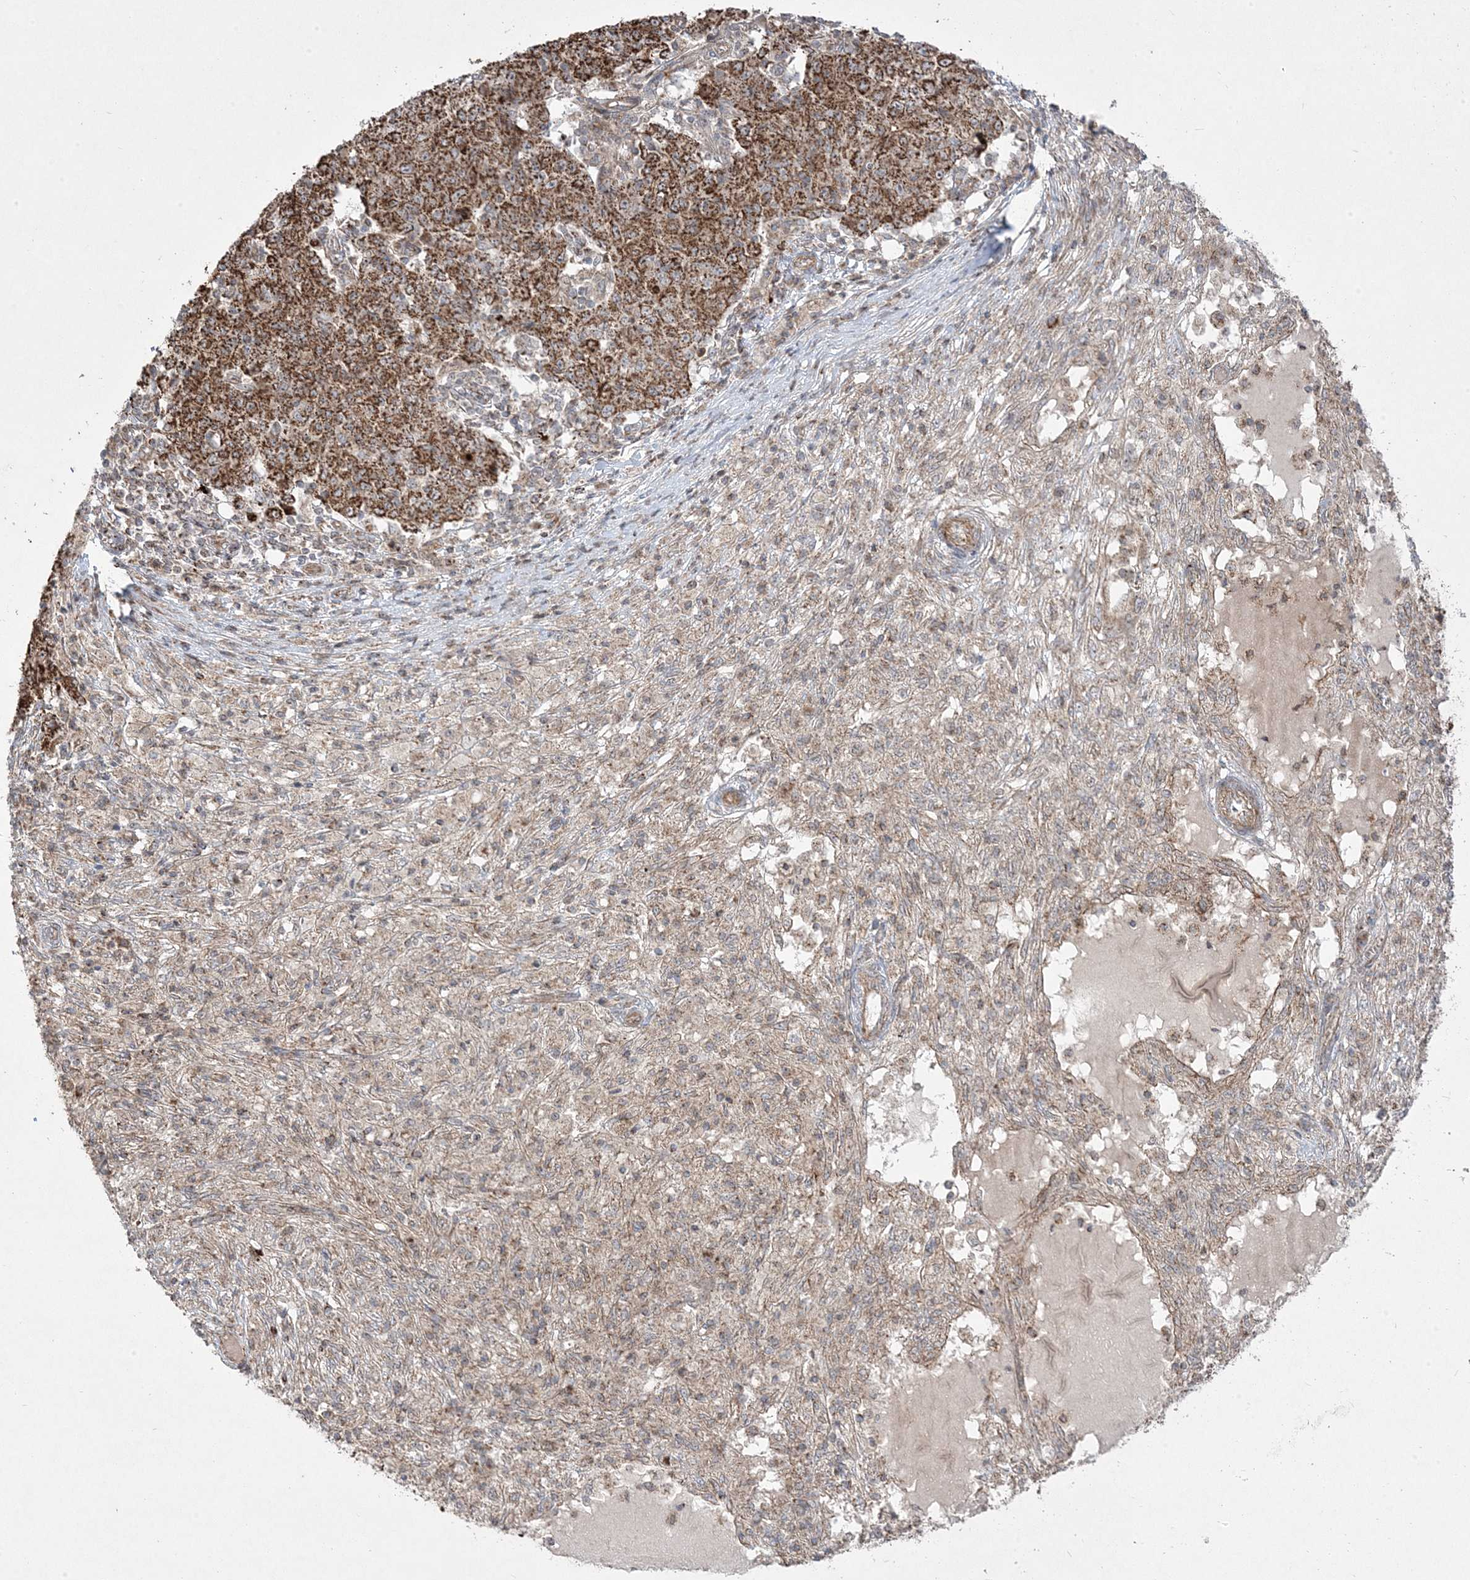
{"staining": {"intensity": "moderate", "quantity": ">75%", "location": "cytoplasmic/membranous"}, "tissue": "ovarian cancer", "cell_type": "Tumor cells", "image_type": "cancer", "snomed": [{"axis": "morphology", "description": "Carcinoma, endometroid"}, {"axis": "topography", "description": "Ovary"}], "caption": "IHC (DAB) staining of ovarian cancer (endometroid carcinoma) displays moderate cytoplasmic/membranous protein positivity in approximately >75% of tumor cells. (IHC, brightfield microscopy, high magnification).", "gene": "CLUAP1", "patient": {"sex": "female", "age": 42}}